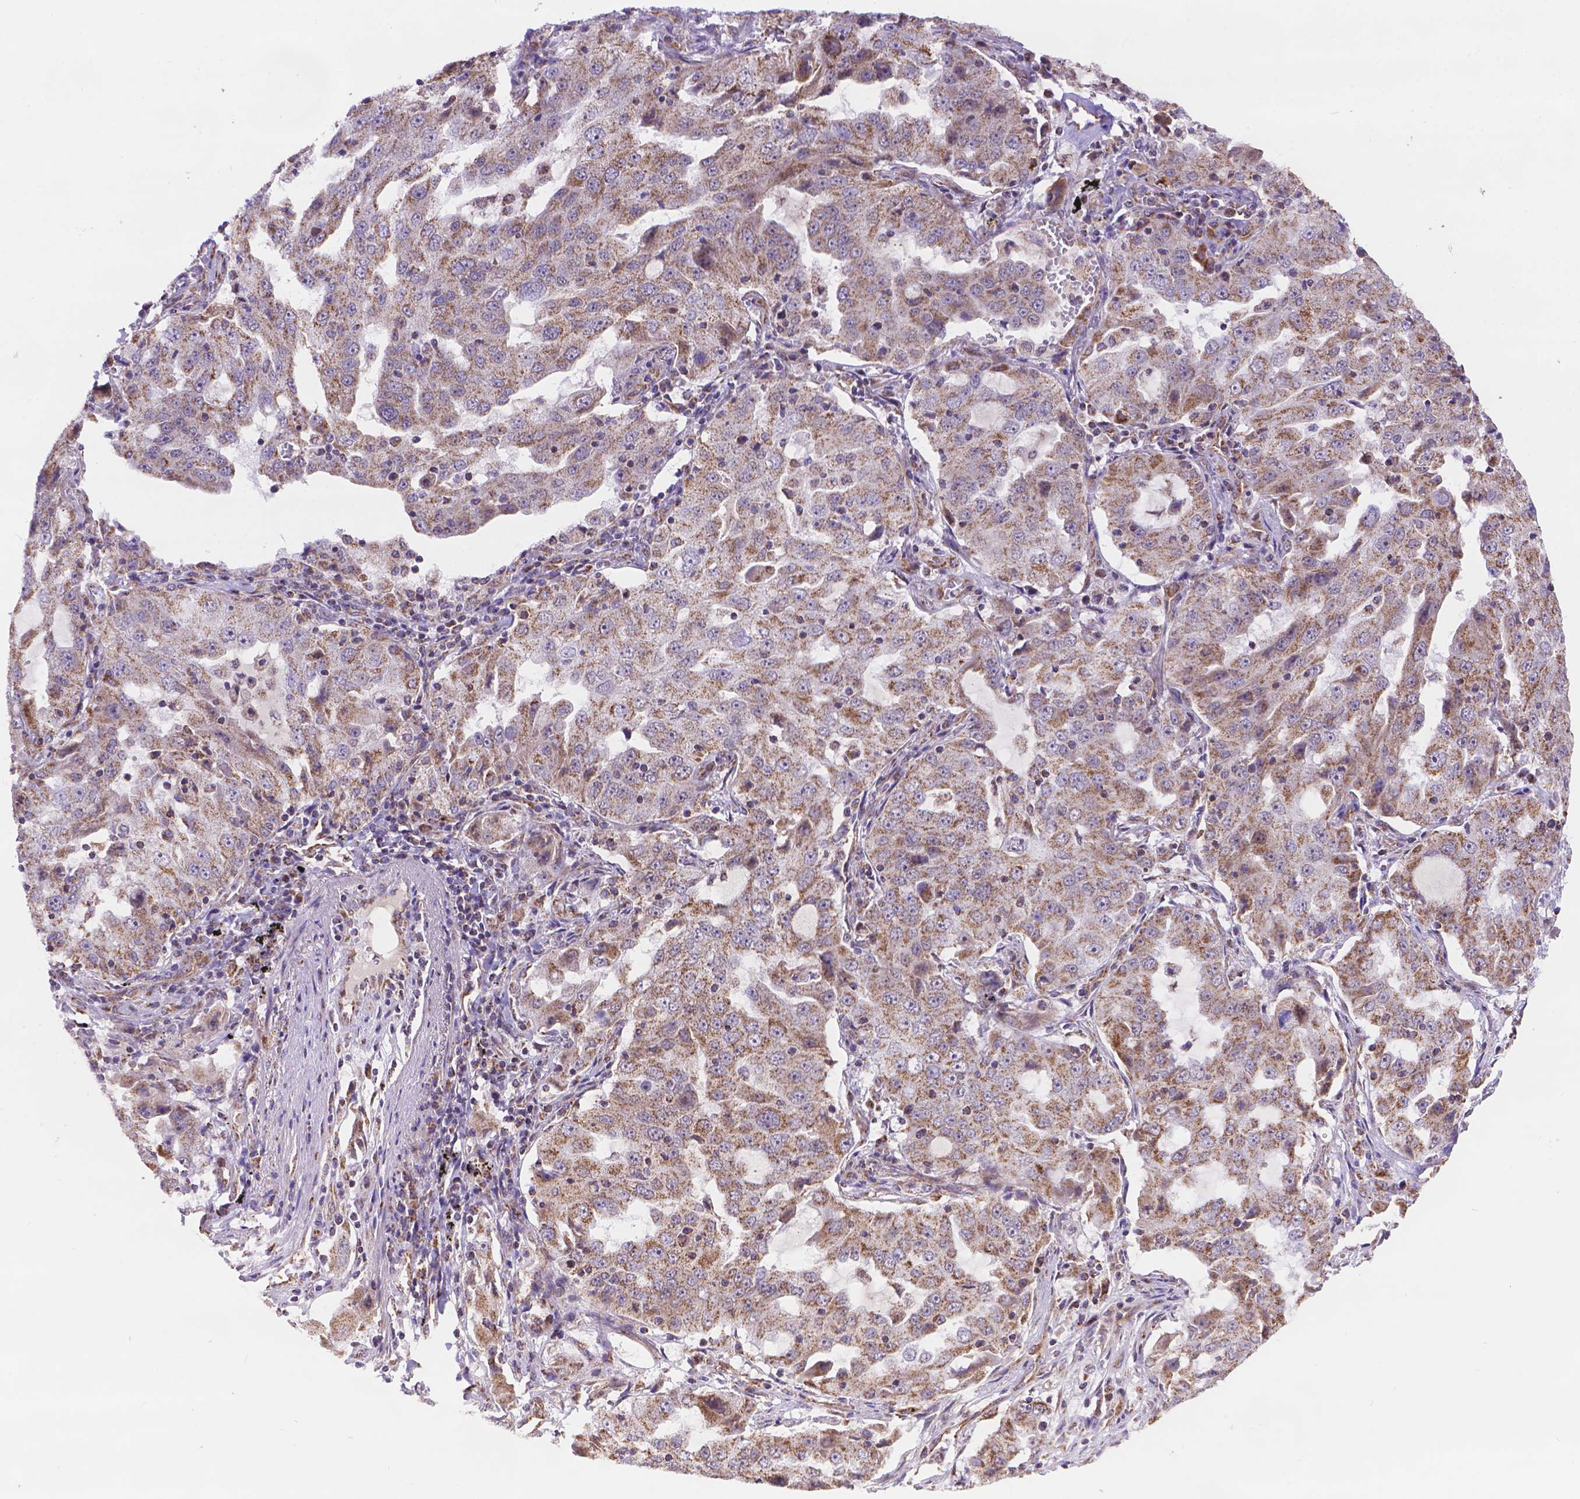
{"staining": {"intensity": "moderate", "quantity": ">75%", "location": "cytoplasmic/membranous"}, "tissue": "lung cancer", "cell_type": "Tumor cells", "image_type": "cancer", "snomed": [{"axis": "morphology", "description": "Adenocarcinoma, NOS"}, {"axis": "topography", "description": "Lung"}], "caption": "Lung cancer was stained to show a protein in brown. There is medium levels of moderate cytoplasmic/membranous staining in approximately >75% of tumor cells.", "gene": "CYYR1", "patient": {"sex": "female", "age": 61}}